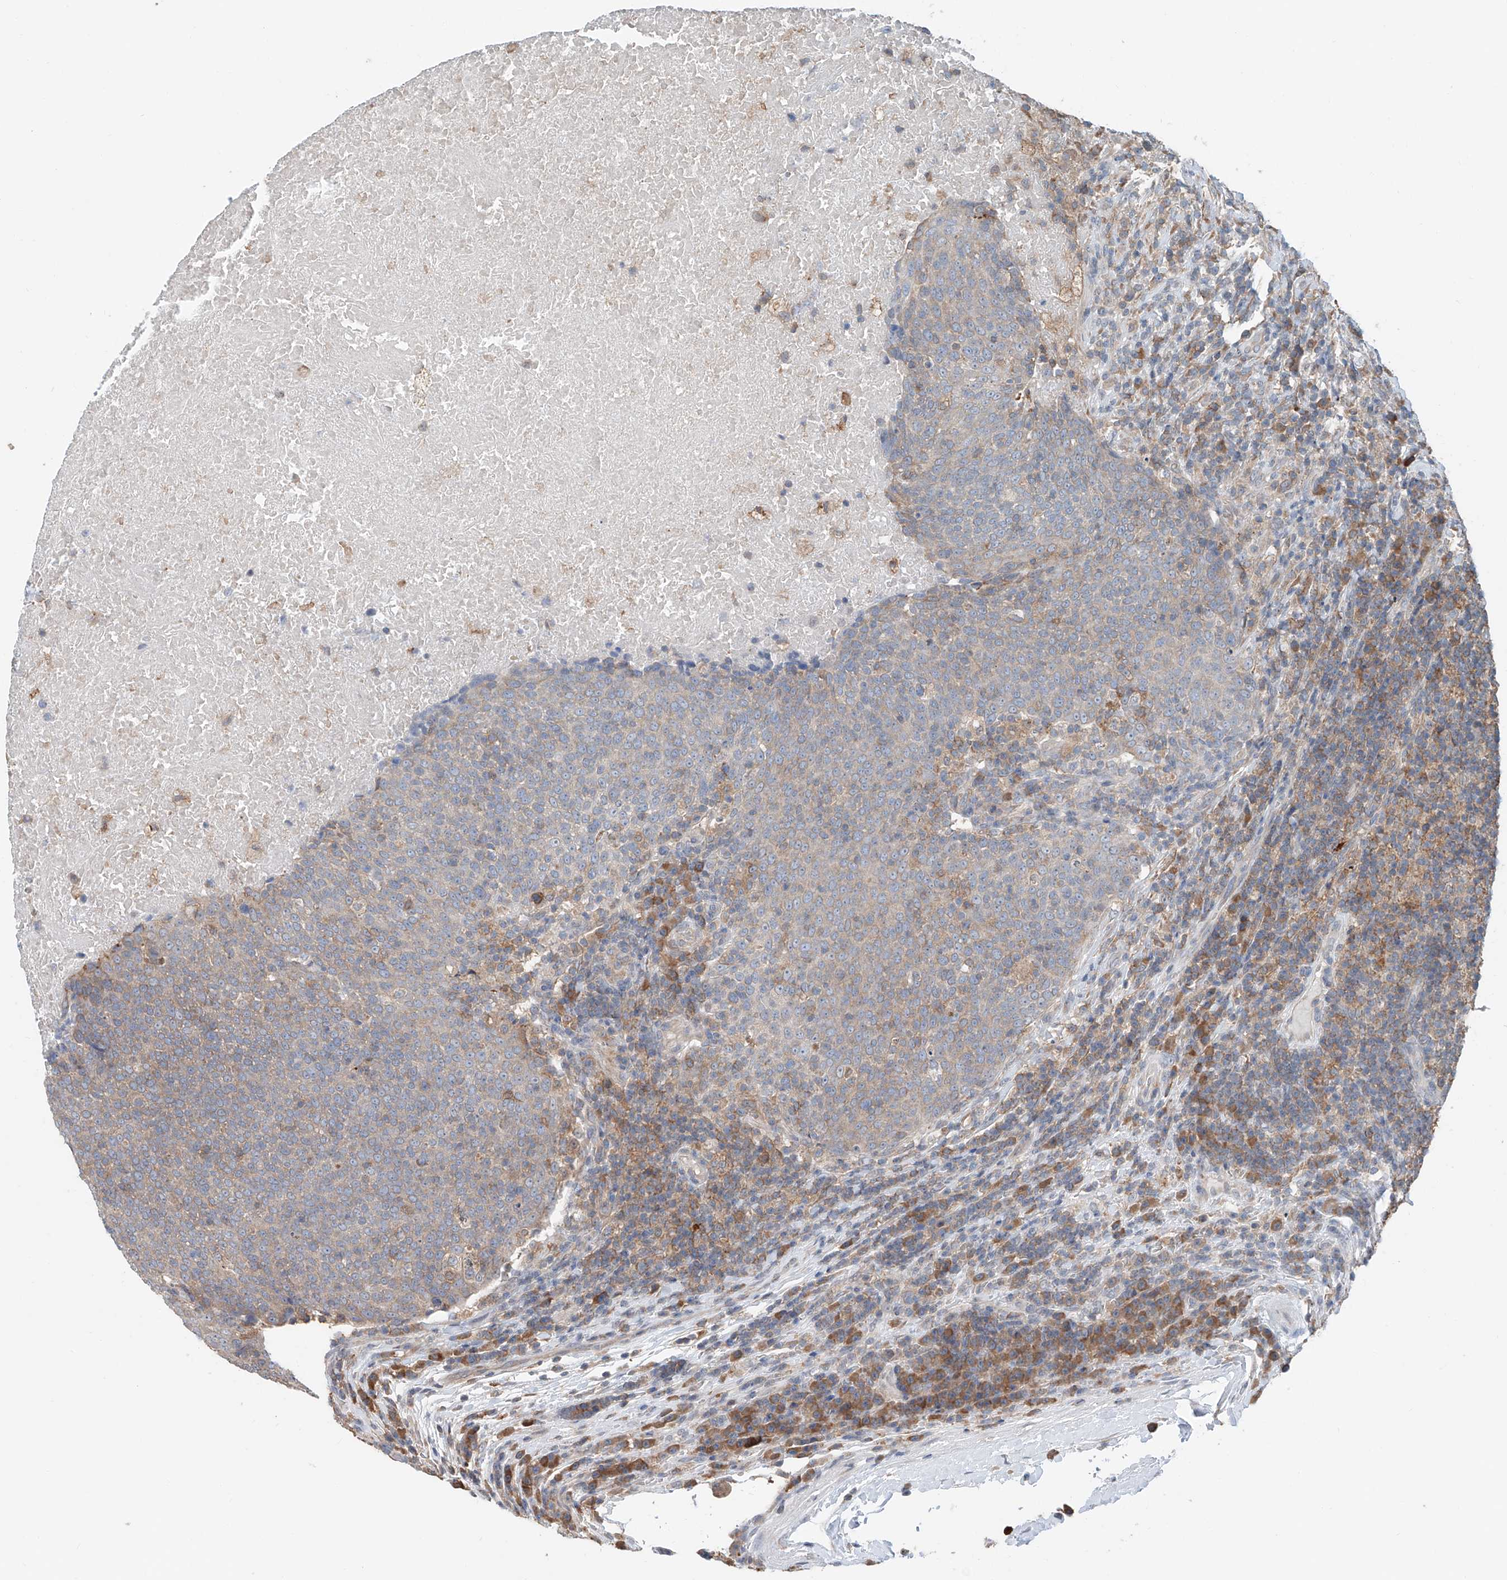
{"staining": {"intensity": "weak", "quantity": "25%-75%", "location": "cytoplasmic/membranous"}, "tissue": "head and neck cancer", "cell_type": "Tumor cells", "image_type": "cancer", "snomed": [{"axis": "morphology", "description": "Squamous cell carcinoma, NOS"}, {"axis": "morphology", "description": "Squamous cell carcinoma, metastatic, NOS"}, {"axis": "topography", "description": "Lymph node"}, {"axis": "topography", "description": "Head-Neck"}], "caption": "Immunohistochemical staining of head and neck metastatic squamous cell carcinoma shows low levels of weak cytoplasmic/membranous protein staining in approximately 25%-75% of tumor cells.", "gene": "KCNK10", "patient": {"sex": "male", "age": 62}}